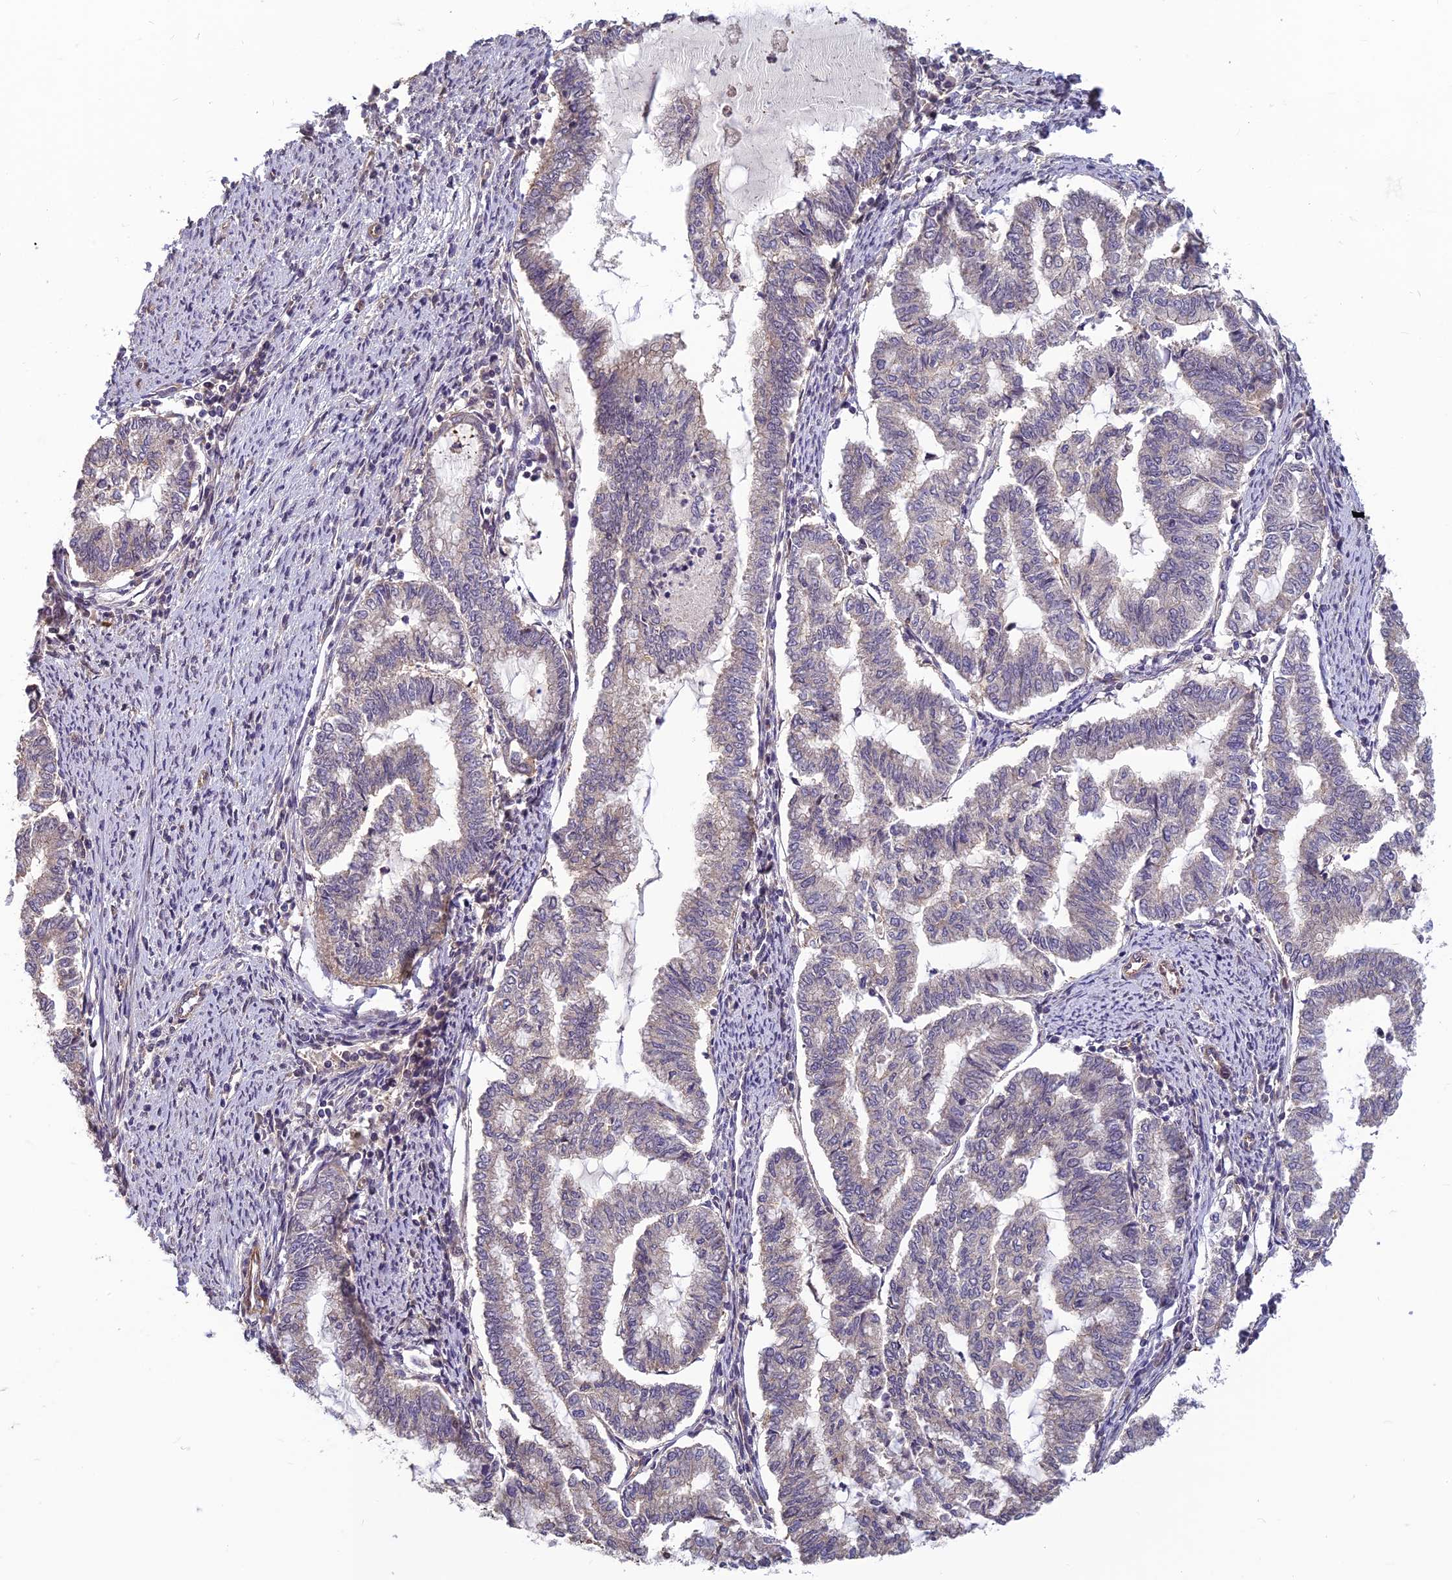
{"staining": {"intensity": "negative", "quantity": "none", "location": "none"}, "tissue": "endometrial cancer", "cell_type": "Tumor cells", "image_type": "cancer", "snomed": [{"axis": "morphology", "description": "Adenocarcinoma, NOS"}, {"axis": "topography", "description": "Endometrium"}], "caption": "The photomicrograph displays no staining of tumor cells in endometrial cancer (adenocarcinoma).", "gene": "PIKFYVE", "patient": {"sex": "female", "age": 79}}